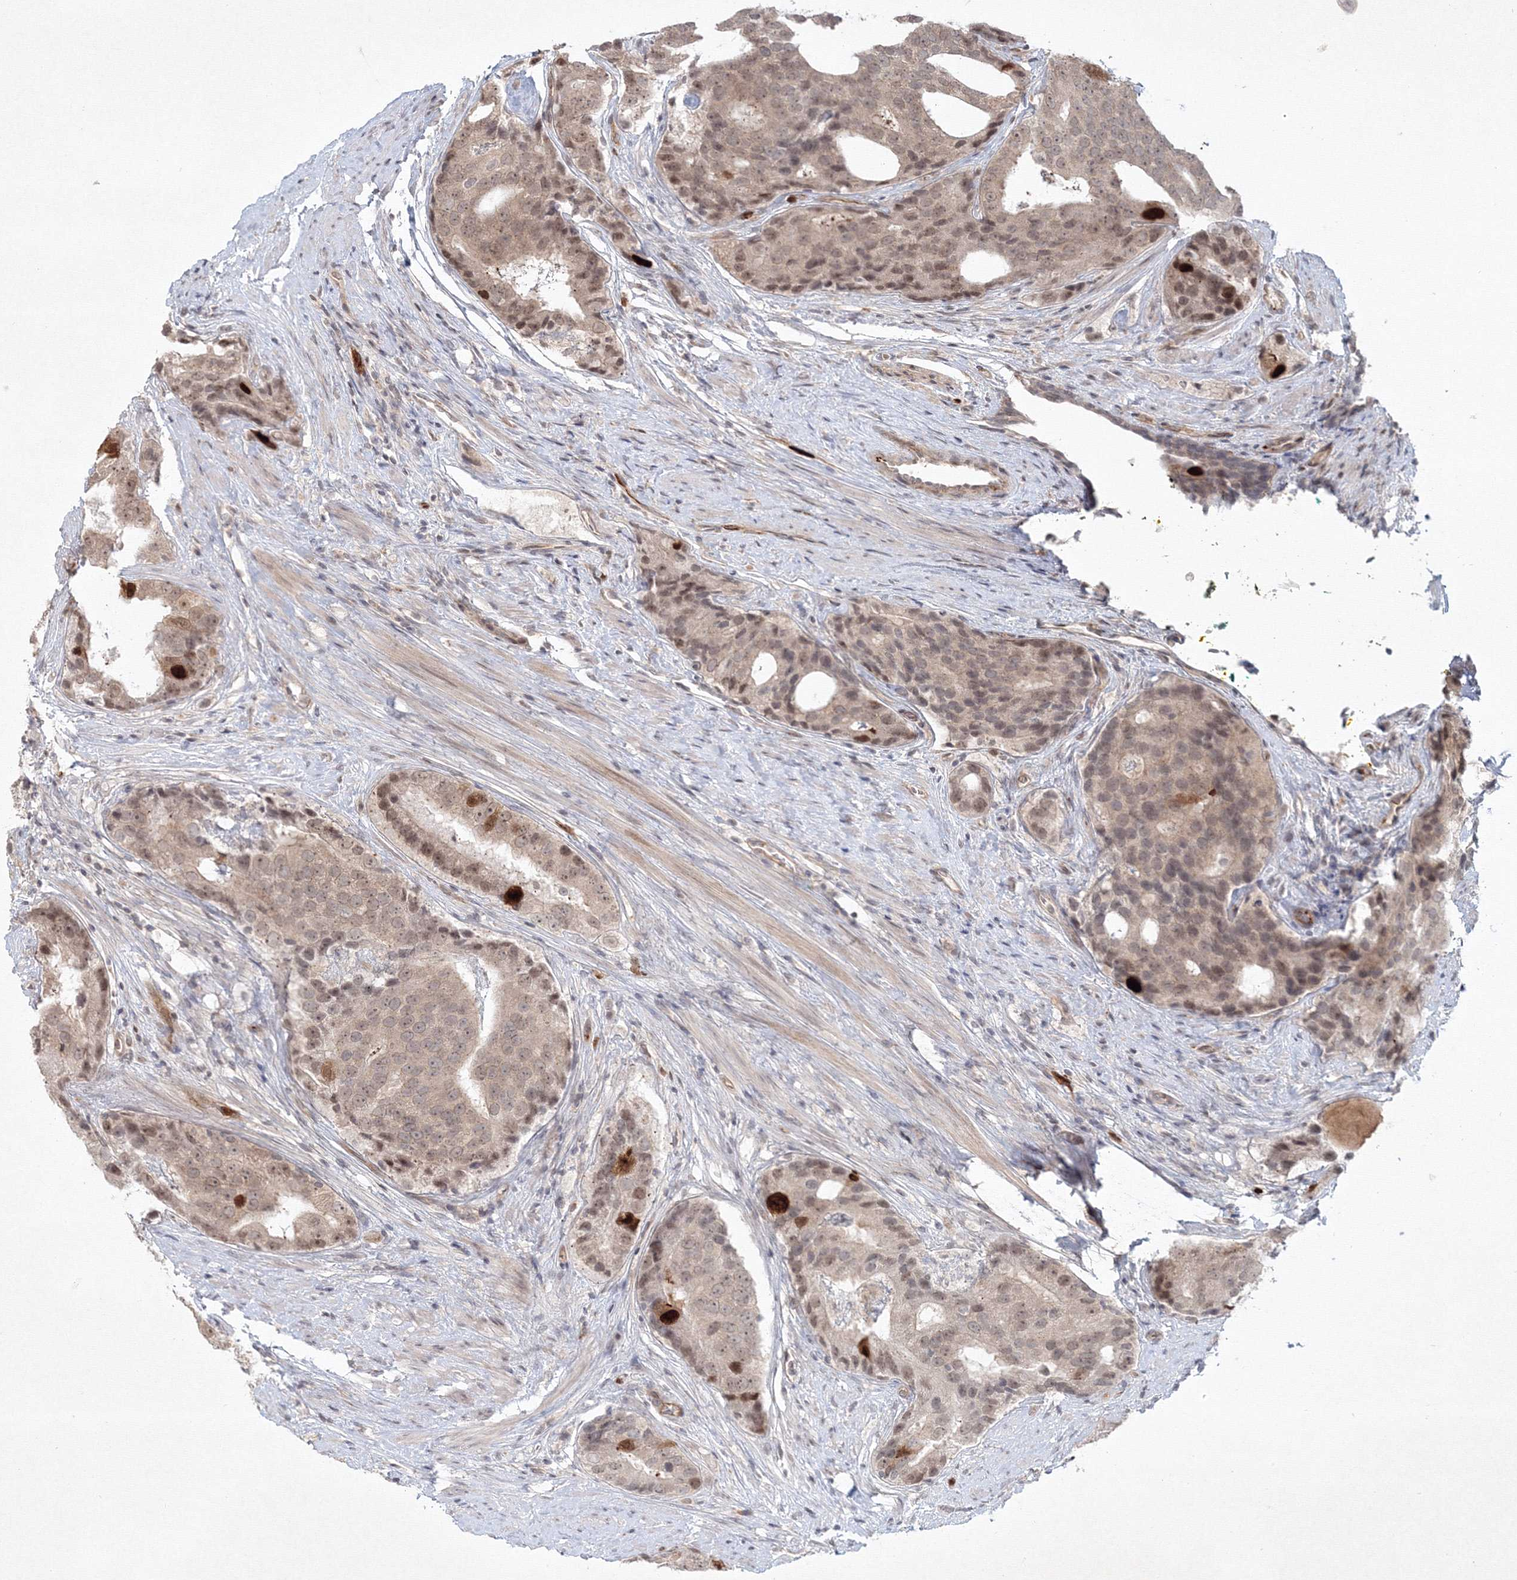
{"staining": {"intensity": "weak", "quantity": ">75%", "location": "cytoplasmic/membranous,nuclear"}, "tissue": "prostate cancer", "cell_type": "Tumor cells", "image_type": "cancer", "snomed": [{"axis": "morphology", "description": "Adenocarcinoma, High grade"}, {"axis": "topography", "description": "Prostate"}], "caption": "A histopathology image of human prostate cancer stained for a protein reveals weak cytoplasmic/membranous and nuclear brown staining in tumor cells.", "gene": "KIF20A", "patient": {"sex": "male", "age": 56}}